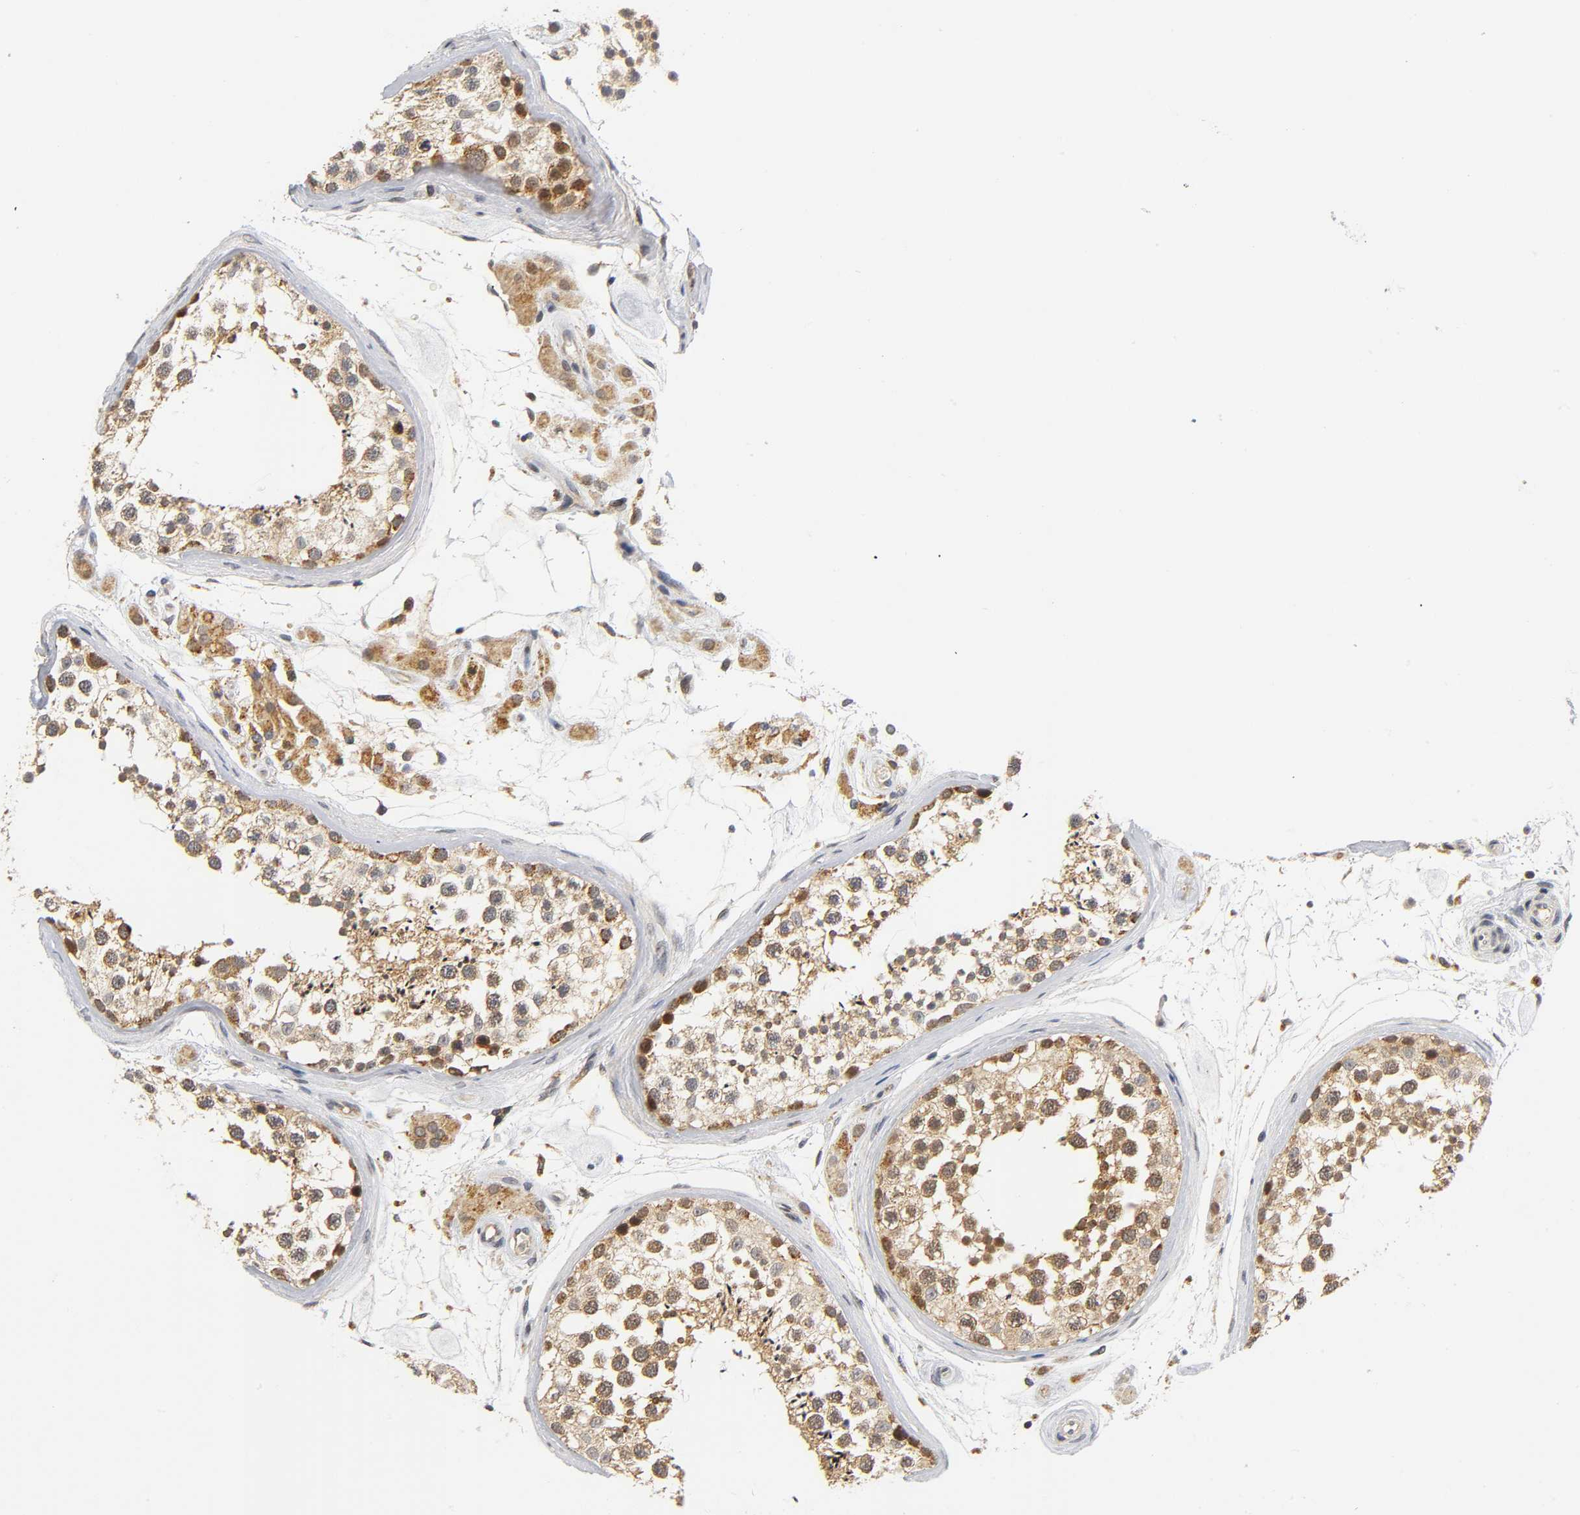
{"staining": {"intensity": "moderate", "quantity": ">75%", "location": "cytoplasmic/membranous"}, "tissue": "testis", "cell_type": "Cells in seminiferous ducts", "image_type": "normal", "snomed": [{"axis": "morphology", "description": "Normal tissue, NOS"}, {"axis": "topography", "description": "Testis"}], "caption": "A high-resolution photomicrograph shows immunohistochemistry staining of benign testis, which shows moderate cytoplasmic/membranous expression in about >75% of cells in seminiferous ducts.", "gene": "NRP1", "patient": {"sex": "male", "age": 46}}